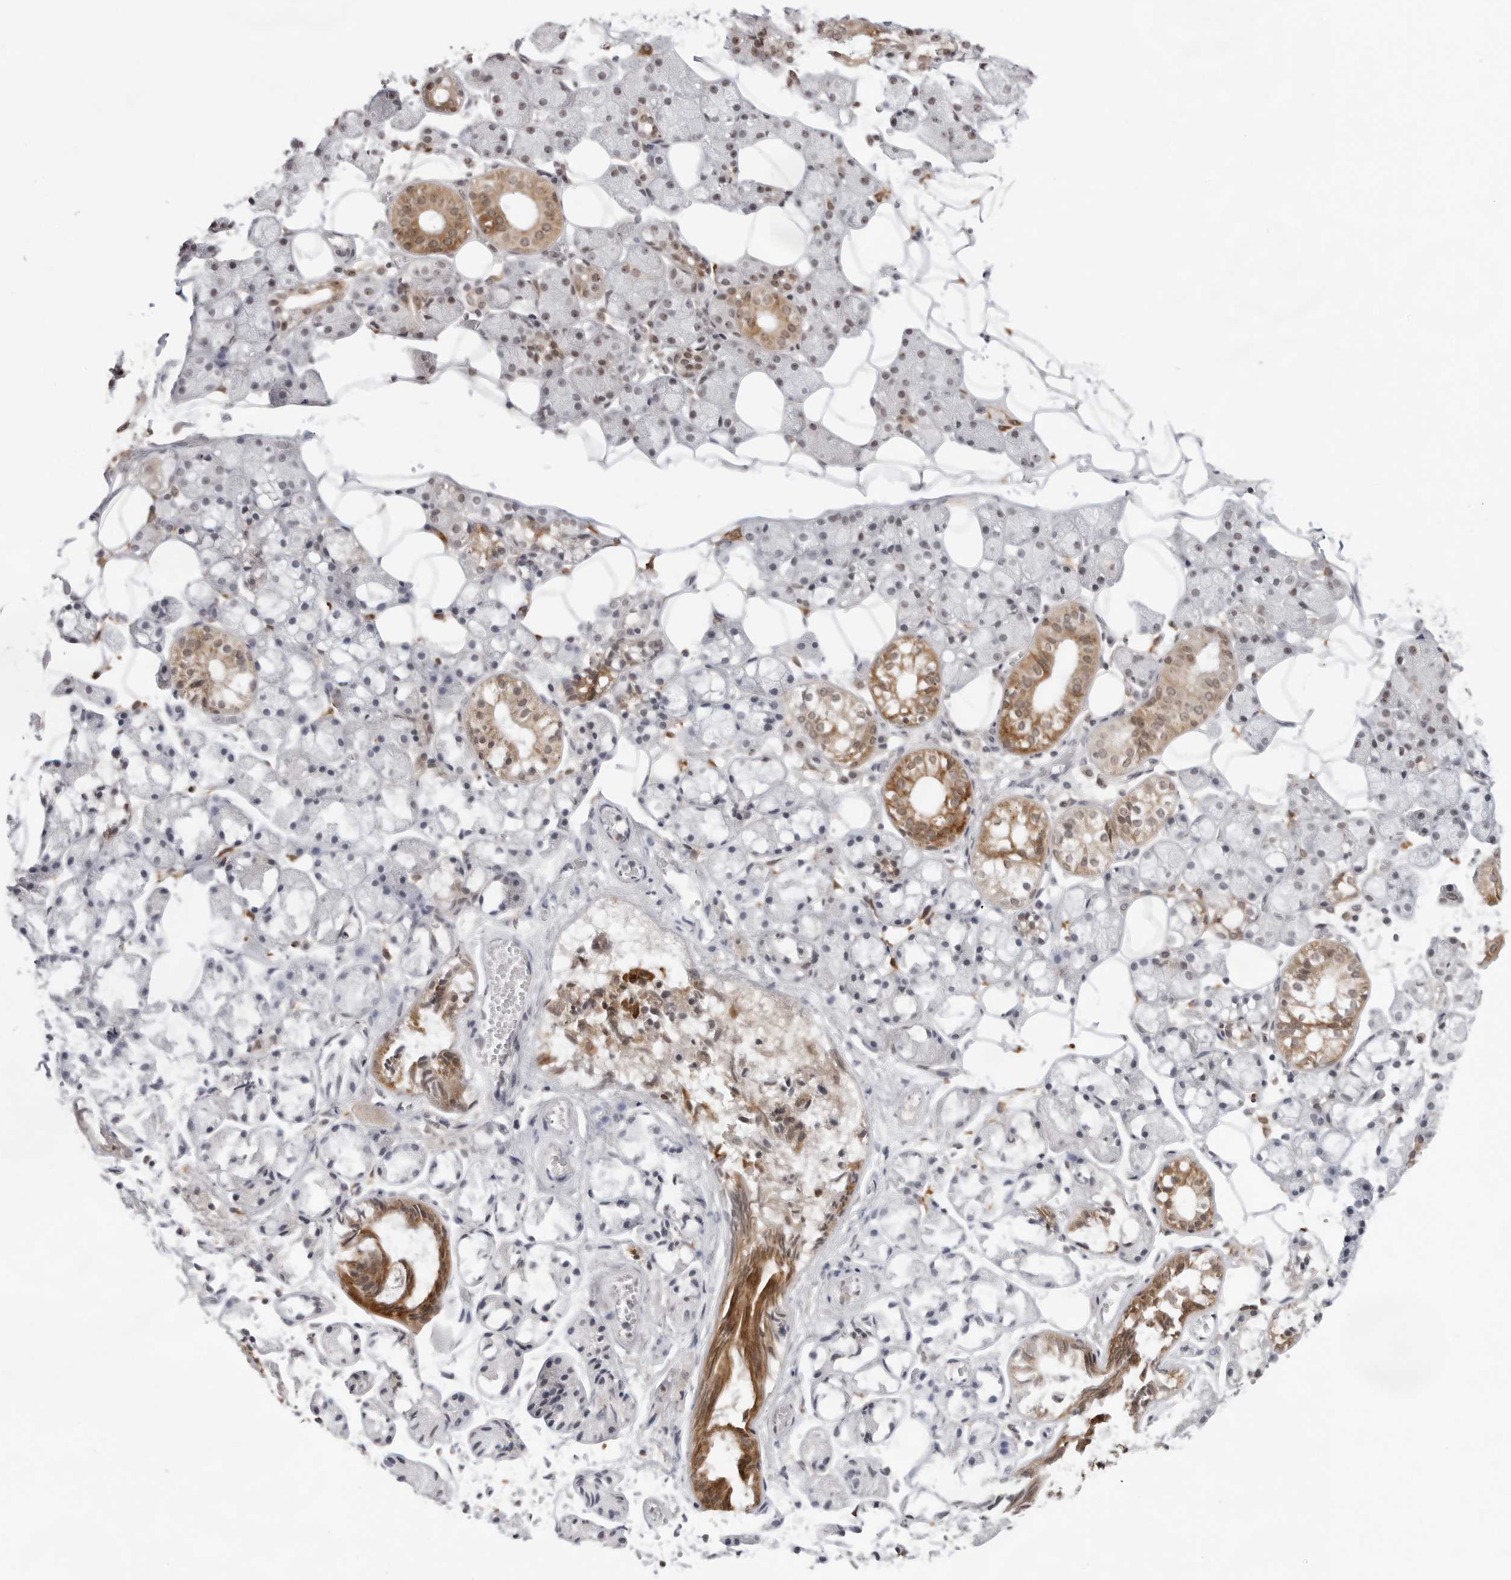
{"staining": {"intensity": "moderate", "quantity": ">75%", "location": "cytoplasmic/membranous,nuclear"}, "tissue": "salivary gland", "cell_type": "Glandular cells", "image_type": "normal", "snomed": [{"axis": "morphology", "description": "Normal tissue, NOS"}, {"axis": "topography", "description": "Salivary gland"}], "caption": "IHC staining of unremarkable salivary gland, which demonstrates medium levels of moderate cytoplasmic/membranous,nuclear expression in about >75% of glandular cells indicating moderate cytoplasmic/membranous,nuclear protein expression. The staining was performed using DAB (brown) for protein detection and nuclei were counterstained in hematoxylin (blue).", "gene": "EXOSC10", "patient": {"sex": "female", "age": 33}}